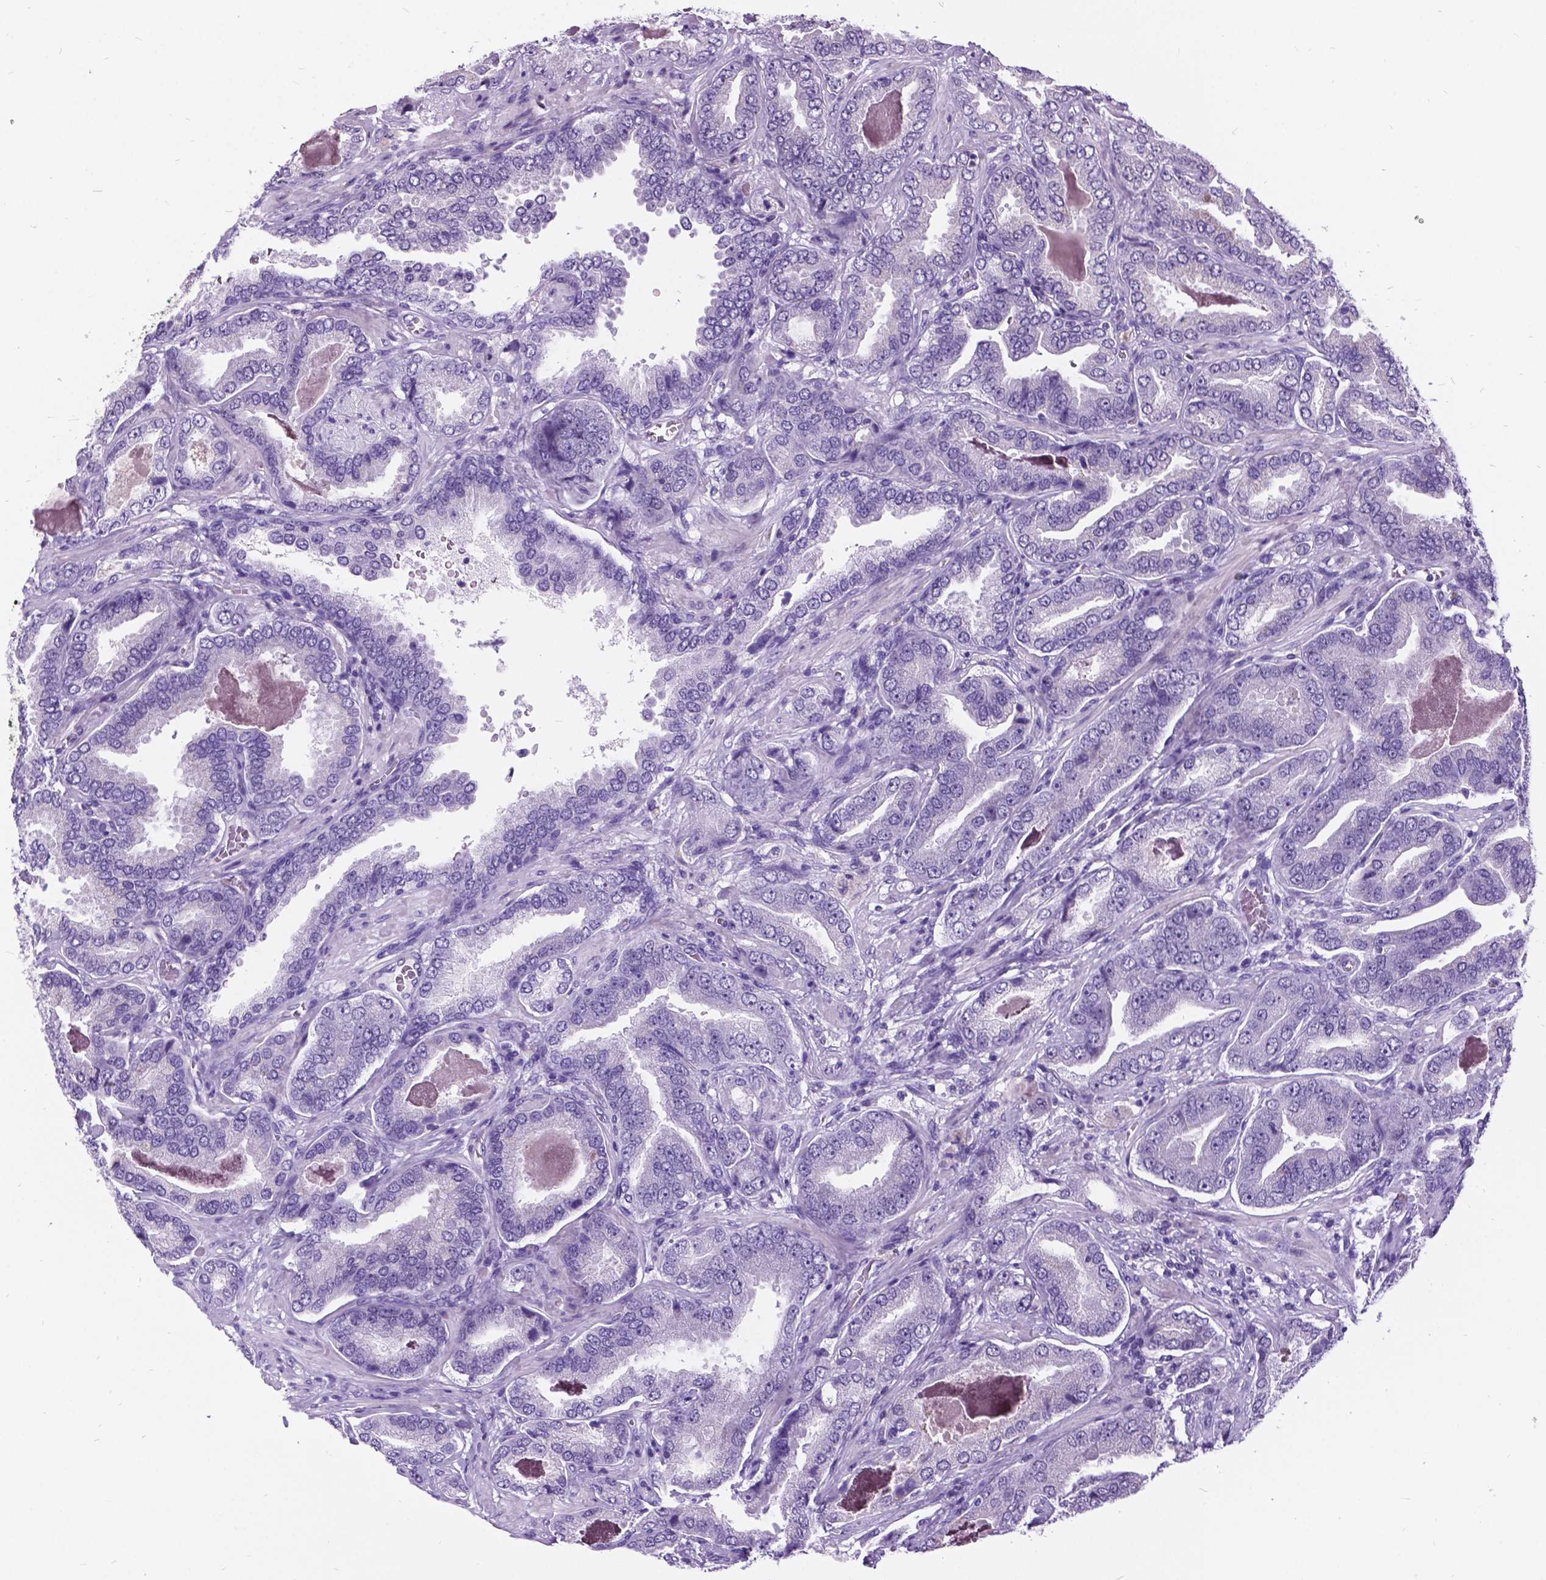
{"staining": {"intensity": "negative", "quantity": "none", "location": "none"}, "tissue": "prostate cancer", "cell_type": "Tumor cells", "image_type": "cancer", "snomed": [{"axis": "morphology", "description": "Adenocarcinoma, NOS"}, {"axis": "topography", "description": "Prostate"}], "caption": "IHC of human prostate cancer (adenocarcinoma) demonstrates no staining in tumor cells. (Stains: DAB (3,3'-diaminobenzidine) IHC with hematoxylin counter stain, Microscopy: brightfield microscopy at high magnification).", "gene": "DPF3", "patient": {"sex": "male", "age": 64}}